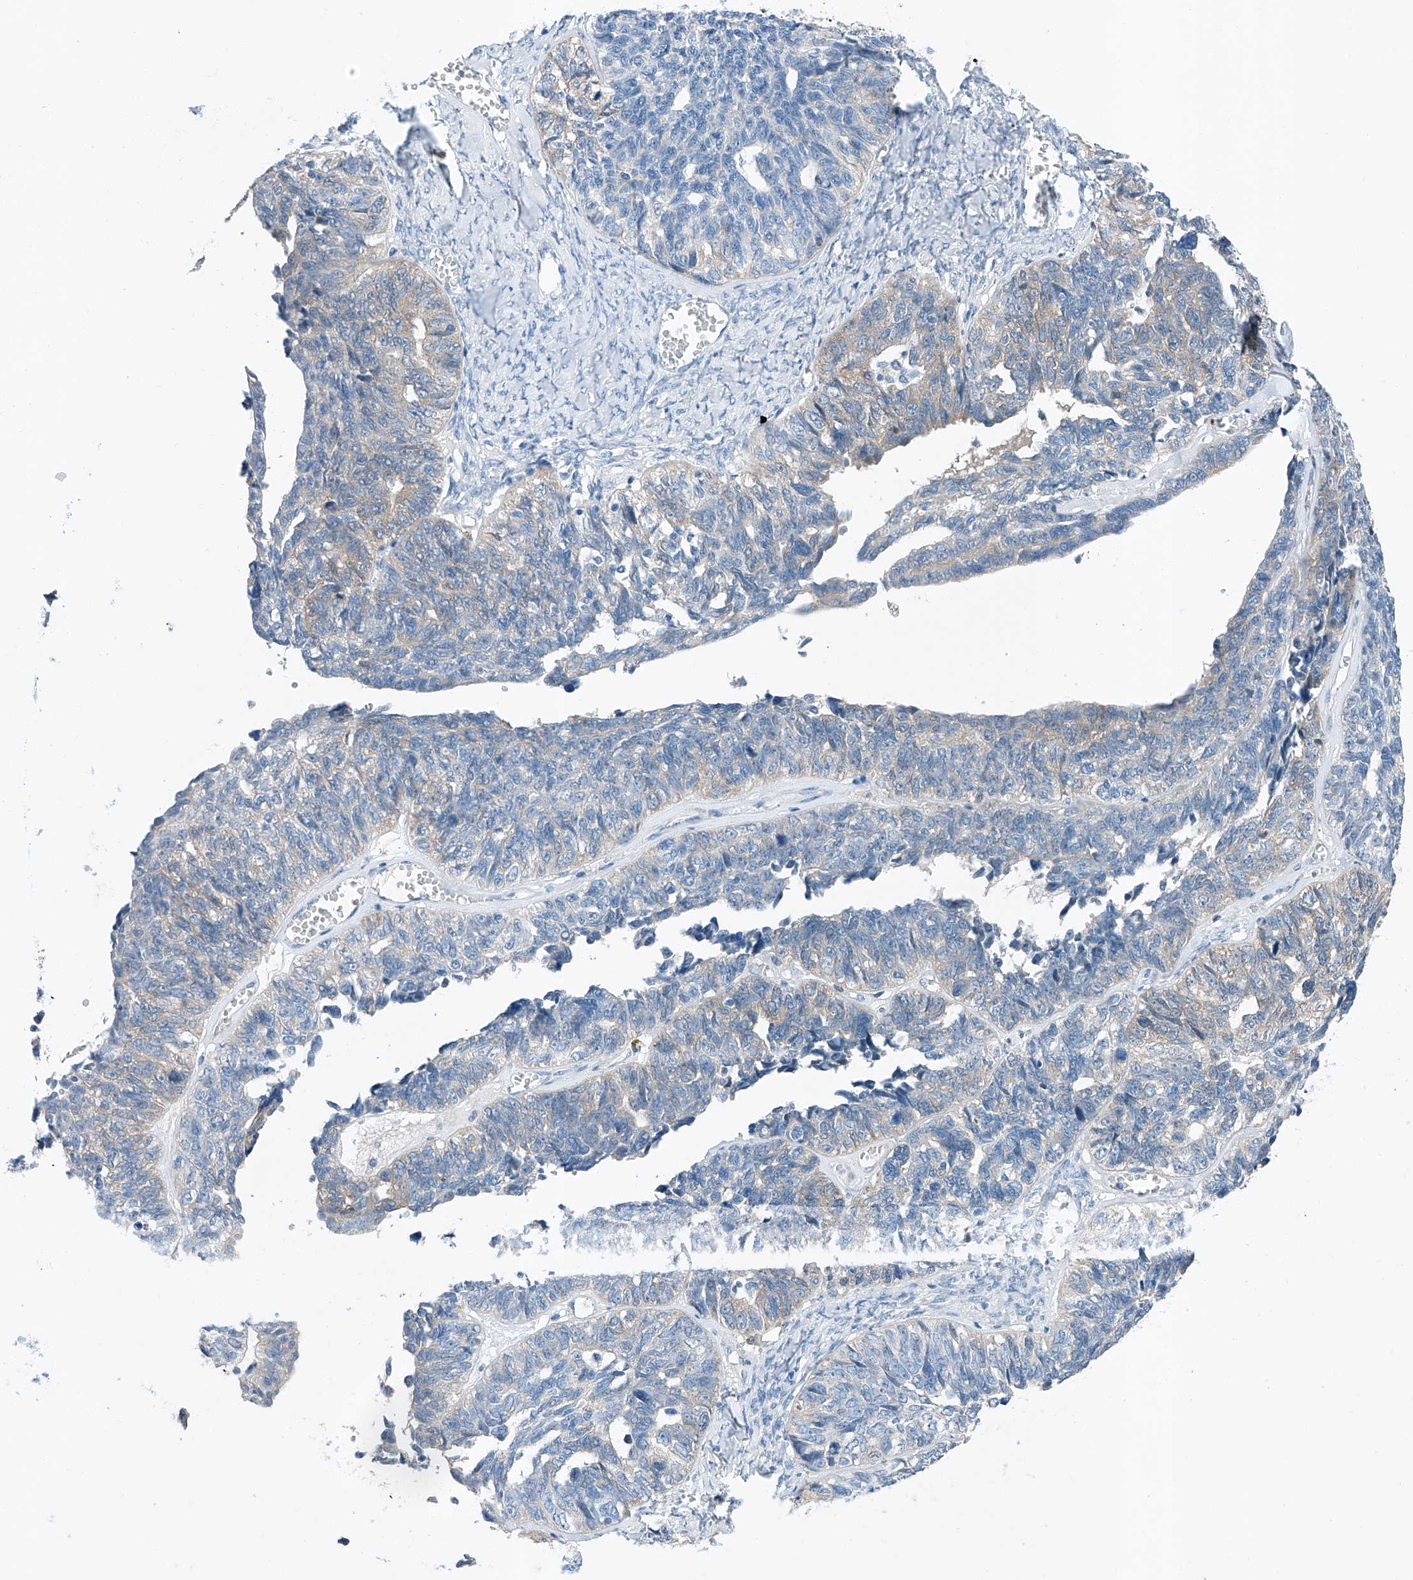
{"staining": {"intensity": "negative", "quantity": "none", "location": "none"}, "tissue": "ovarian cancer", "cell_type": "Tumor cells", "image_type": "cancer", "snomed": [{"axis": "morphology", "description": "Cystadenocarcinoma, serous, NOS"}, {"axis": "topography", "description": "Ovary"}], "caption": "DAB immunohistochemical staining of human ovarian serous cystadenocarcinoma shows no significant staining in tumor cells.", "gene": "MDGA1", "patient": {"sex": "female", "age": 79}}